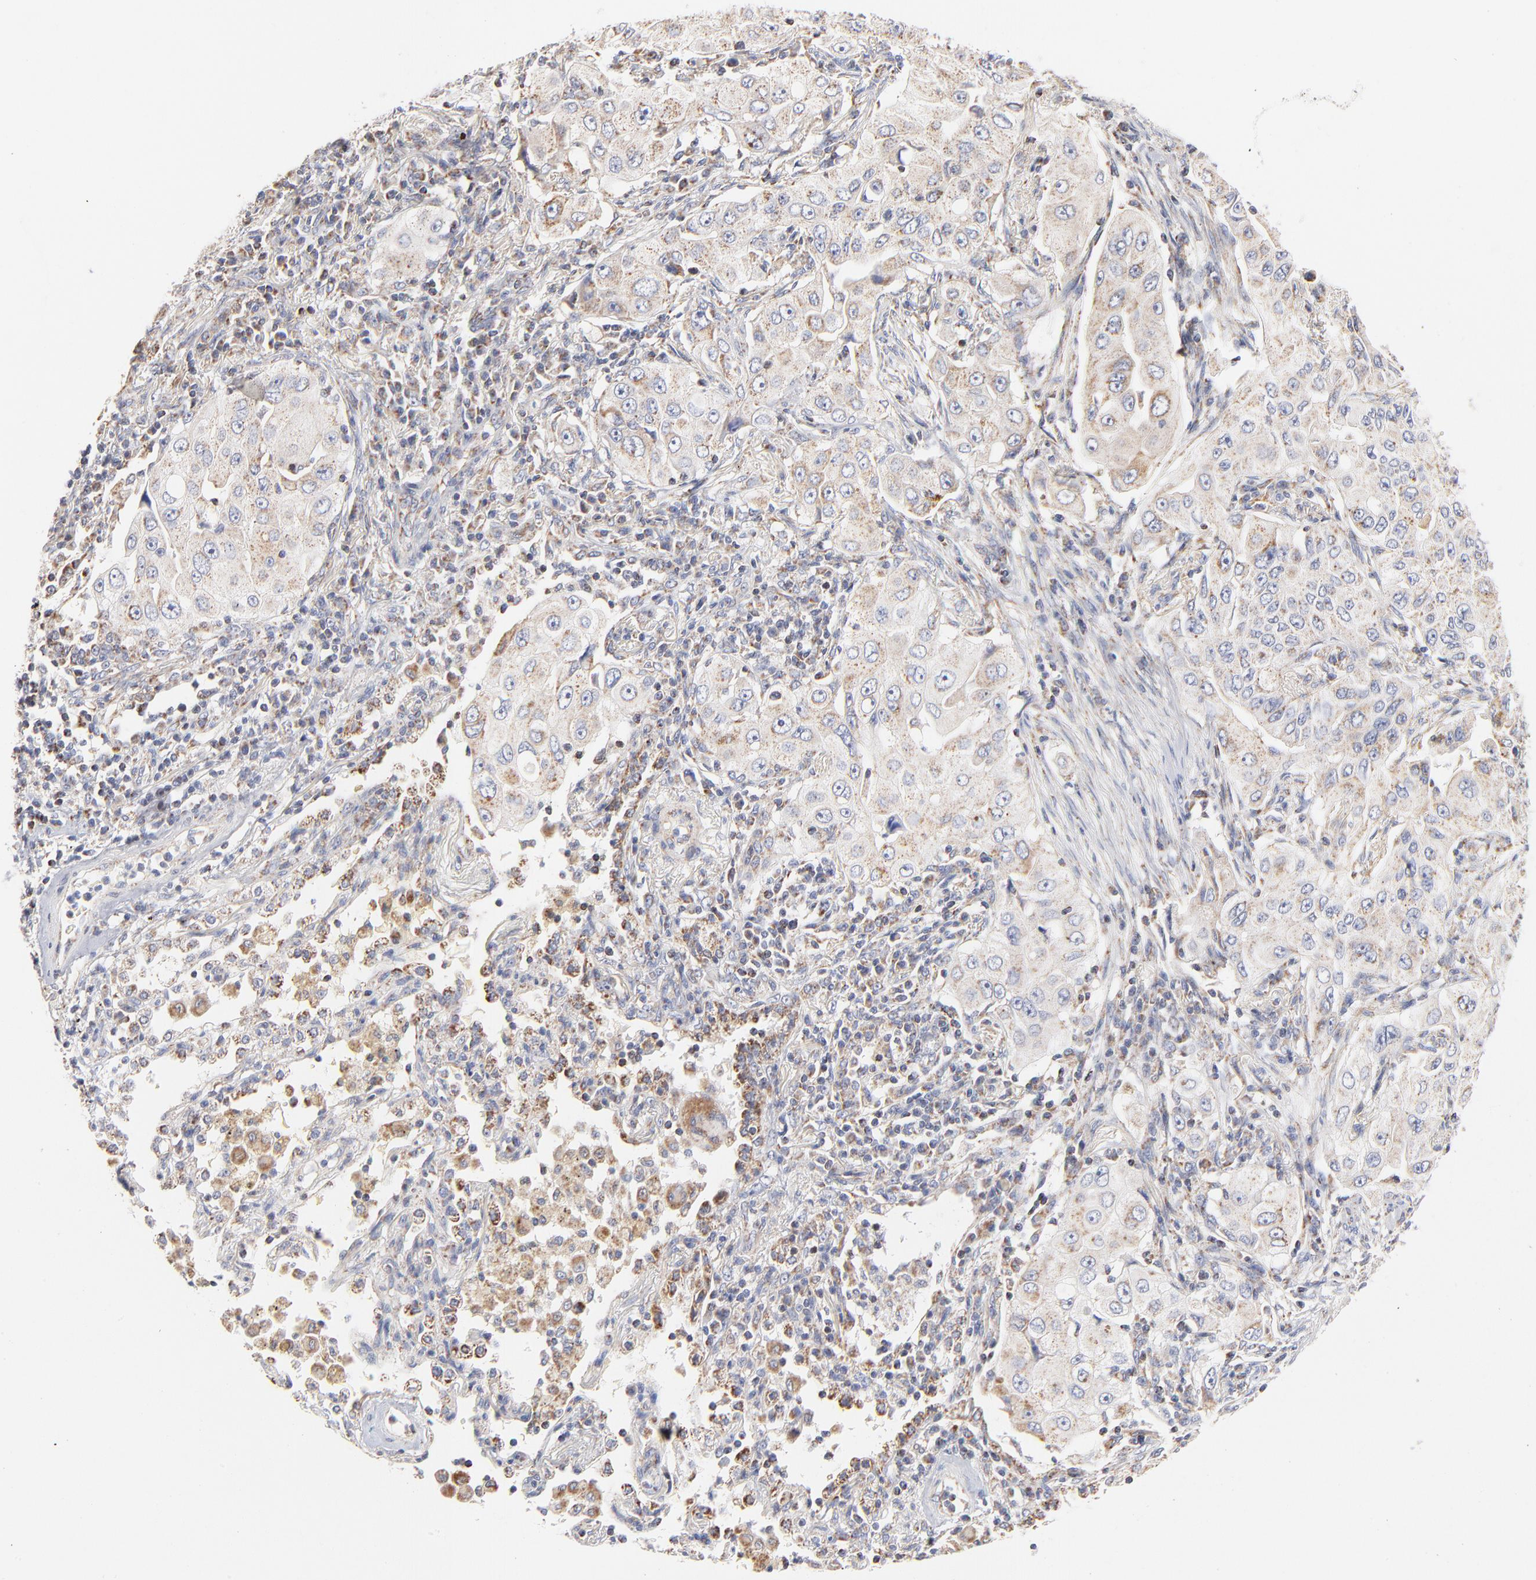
{"staining": {"intensity": "moderate", "quantity": ">75%", "location": "cytoplasmic/membranous"}, "tissue": "lung cancer", "cell_type": "Tumor cells", "image_type": "cancer", "snomed": [{"axis": "morphology", "description": "Adenocarcinoma, NOS"}, {"axis": "topography", "description": "Lung"}], "caption": "A histopathology image of lung cancer (adenocarcinoma) stained for a protein shows moderate cytoplasmic/membranous brown staining in tumor cells. The staining is performed using DAB (3,3'-diaminobenzidine) brown chromogen to label protein expression. The nuclei are counter-stained blue using hematoxylin.", "gene": "MRPL58", "patient": {"sex": "male", "age": 84}}